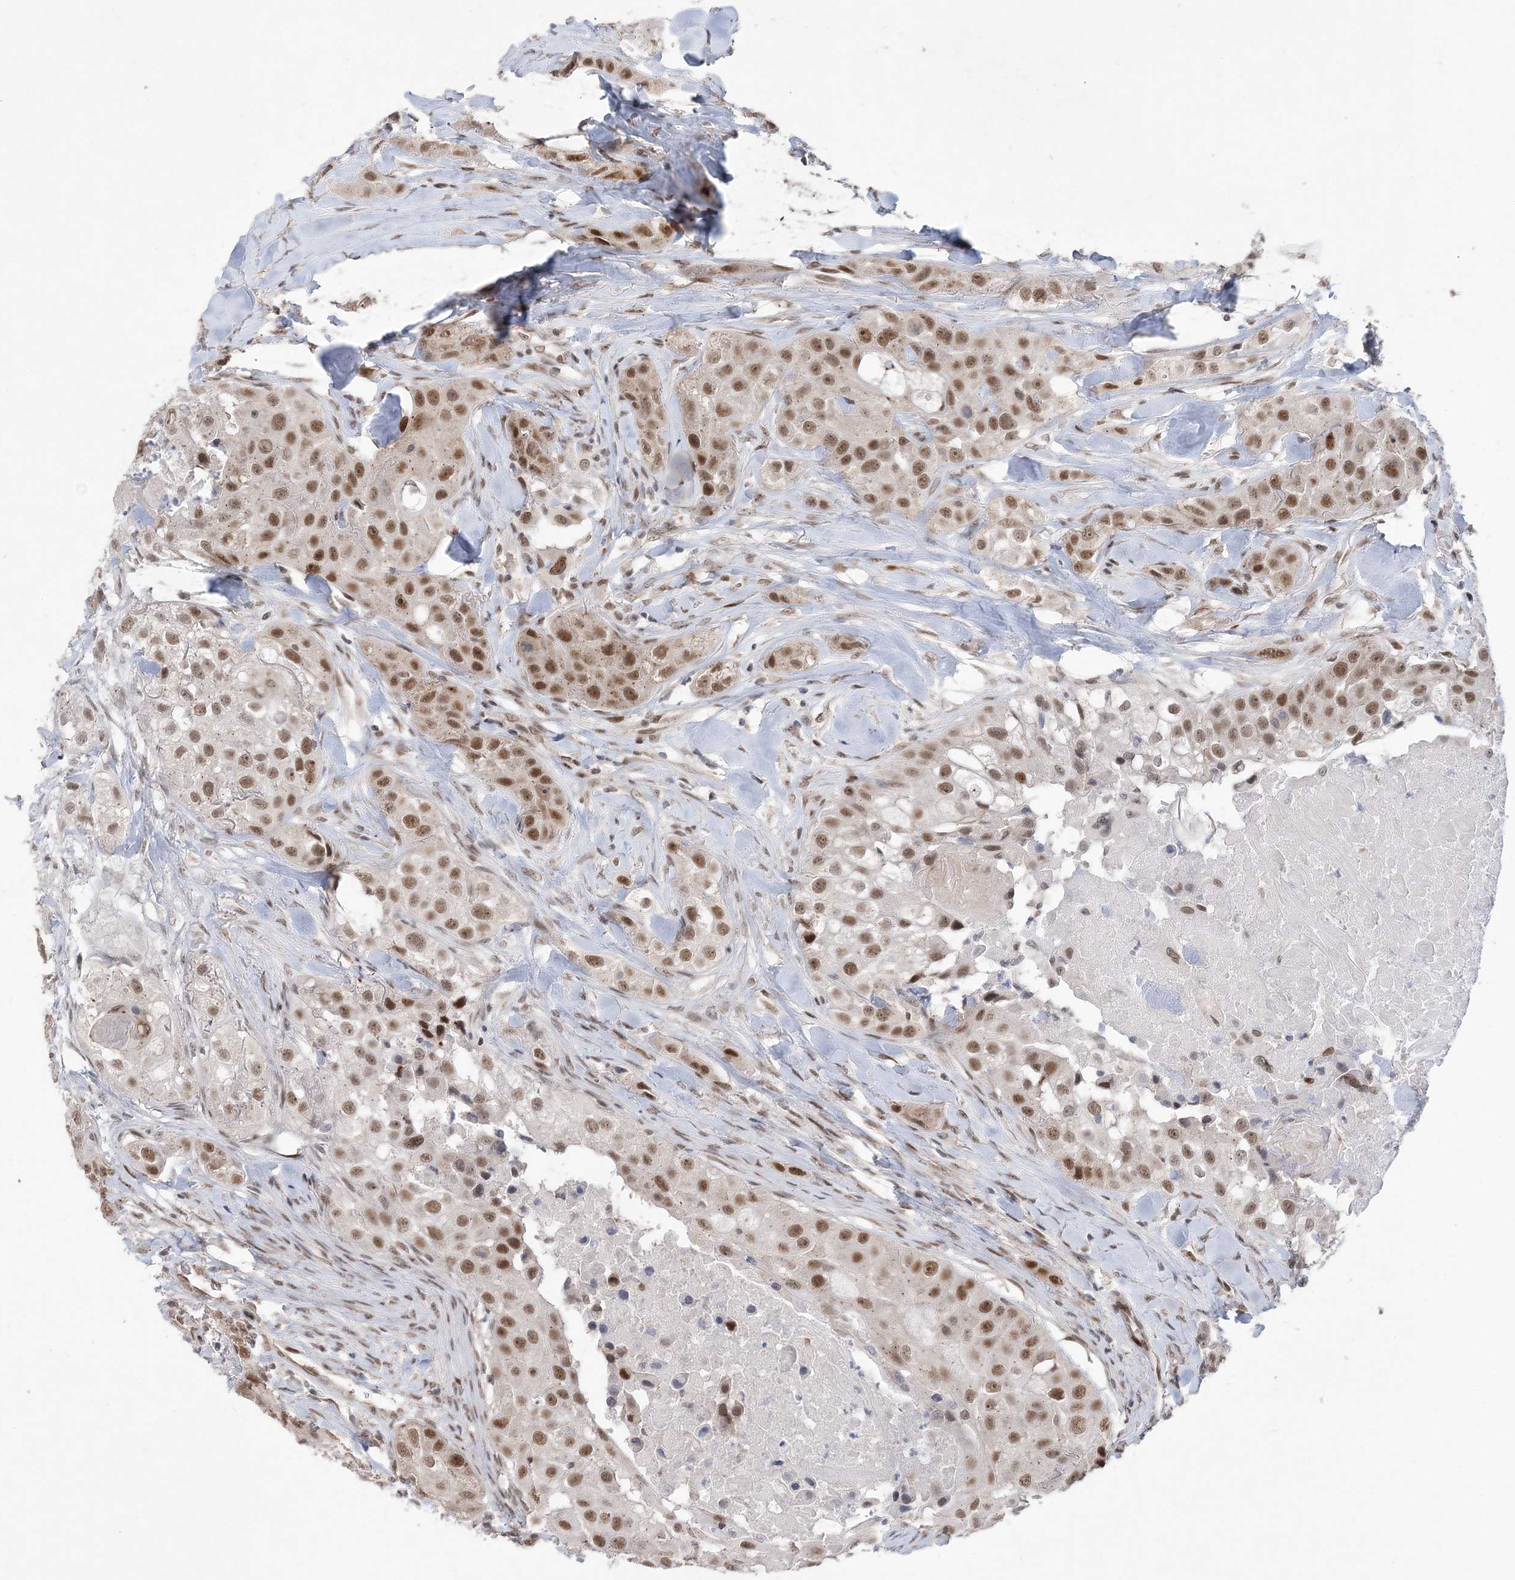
{"staining": {"intensity": "moderate", "quantity": ">75%", "location": "nuclear"}, "tissue": "head and neck cancer", "cell_type": "Tumor cells", "image_type": "cancer", "snomed": [{"axis": "morphology", "description": "Normal tissue, NOS"}, {"axis": "morphology", "description": "Squamous cell carcinoma, NOS"}, {"axis": "topography", "description": "Skeletal muscle"}, {"axis": "topography", "description": "Head-Neck"}], "caption": "A brown stain labels moderate nuclear expression of a protein in squamous cell carcinoma (head and neck) tumor cells.", "gene": "WAC", "patient": {"sex": "male", "age": 51}}